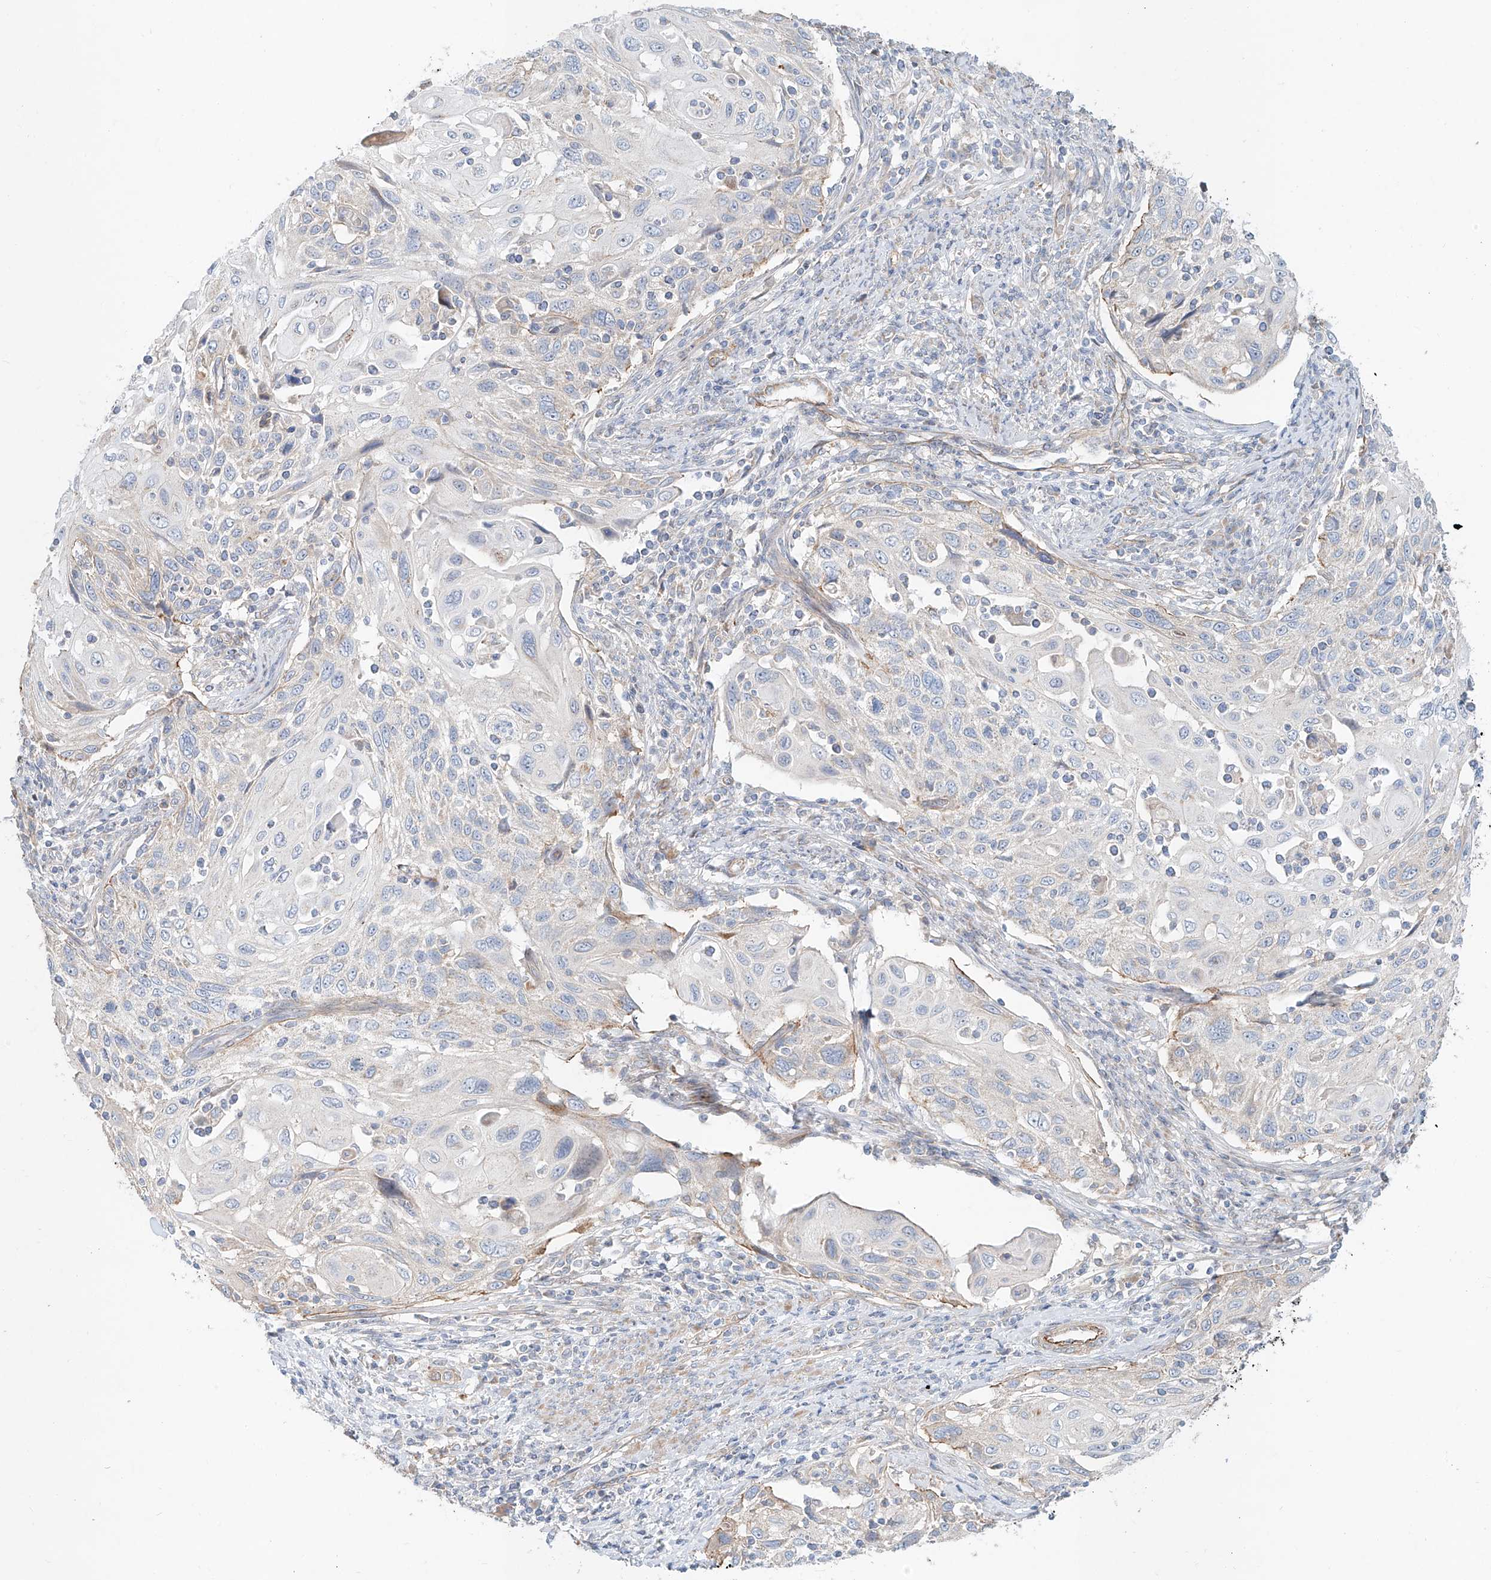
{"staining": {"intensity": "negative", "quantity": "none", "location": "none"}, "tissue": "cervical cancer", "cell_type": "Tumor cells", "image_type": "cancer", "snomed": [{"axis": "morphology", "description": "Squamous cell carcinoma, NOS"}, {"axis": "topography", "description": "Cervix"}], "caption": "Histopathology image shows no significant protein positivity in tumor cells of cervical cancer (squamous cell carcinoma). The staining is performed using DAB brown chromogen with nuclei counter-stained in using hematoxylin.", "gene": "AJM1", "patient": {"sex": "female", "age": 70}}